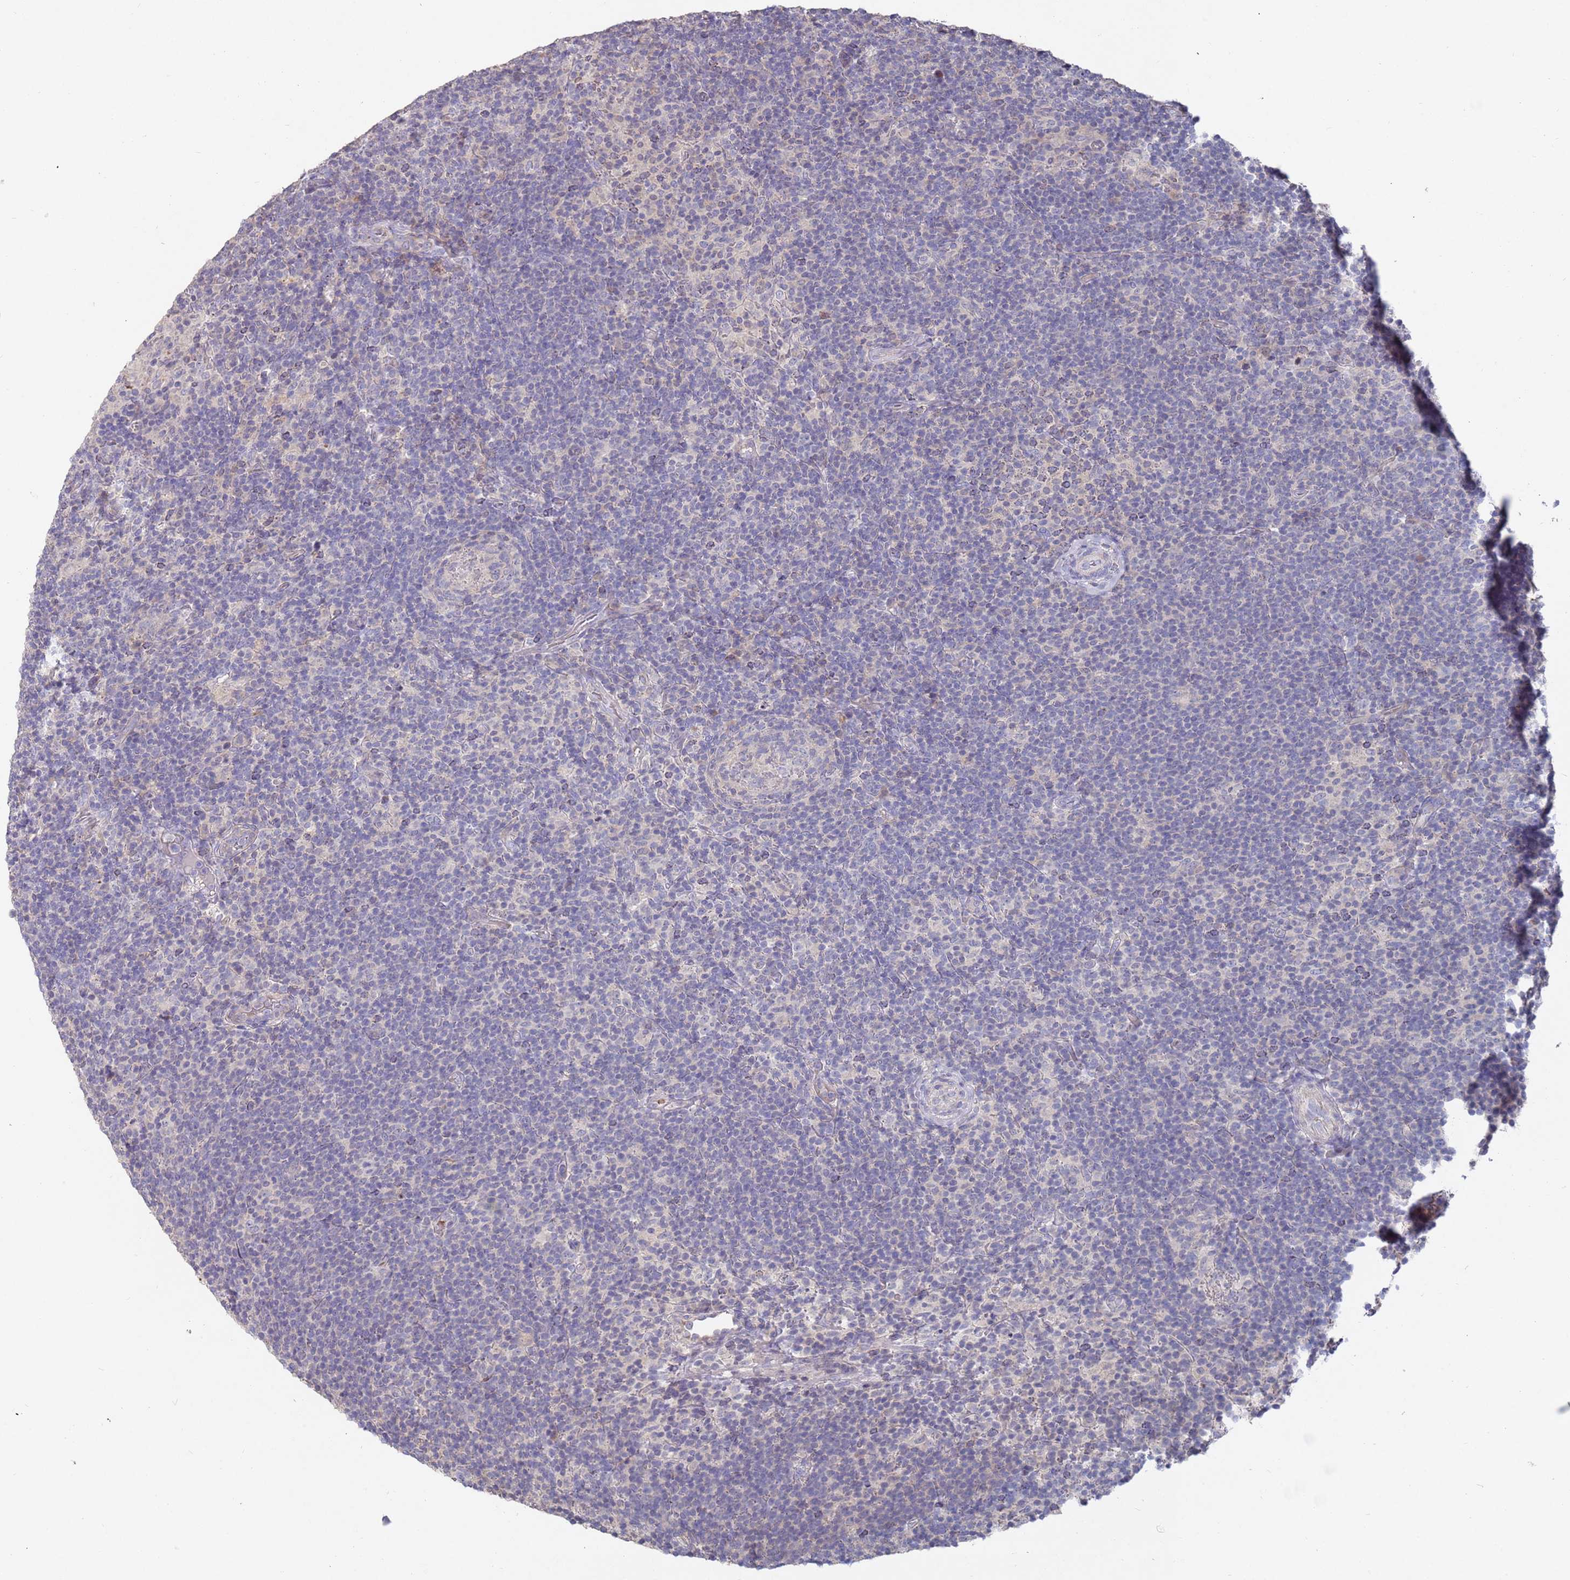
{"staining": {"intensity": "negative", "quantity": "none", "location": "none"}, "tissue": "lymphoma", "cell_type": "Tumor cells", "image_type": "cancer", "snomed": [{"axis": "morphology", "description": "Hodgkin's disease, NOS"}, {"axis": "topography", "description": "Lymph node"}], "caption": "This is an immunohistochemistry (IHC) photomicrograph of lymphoma. There is no staining in tumor cells.", "gene": "LACC1", "patient": {"sex": "female", "age": 57}}